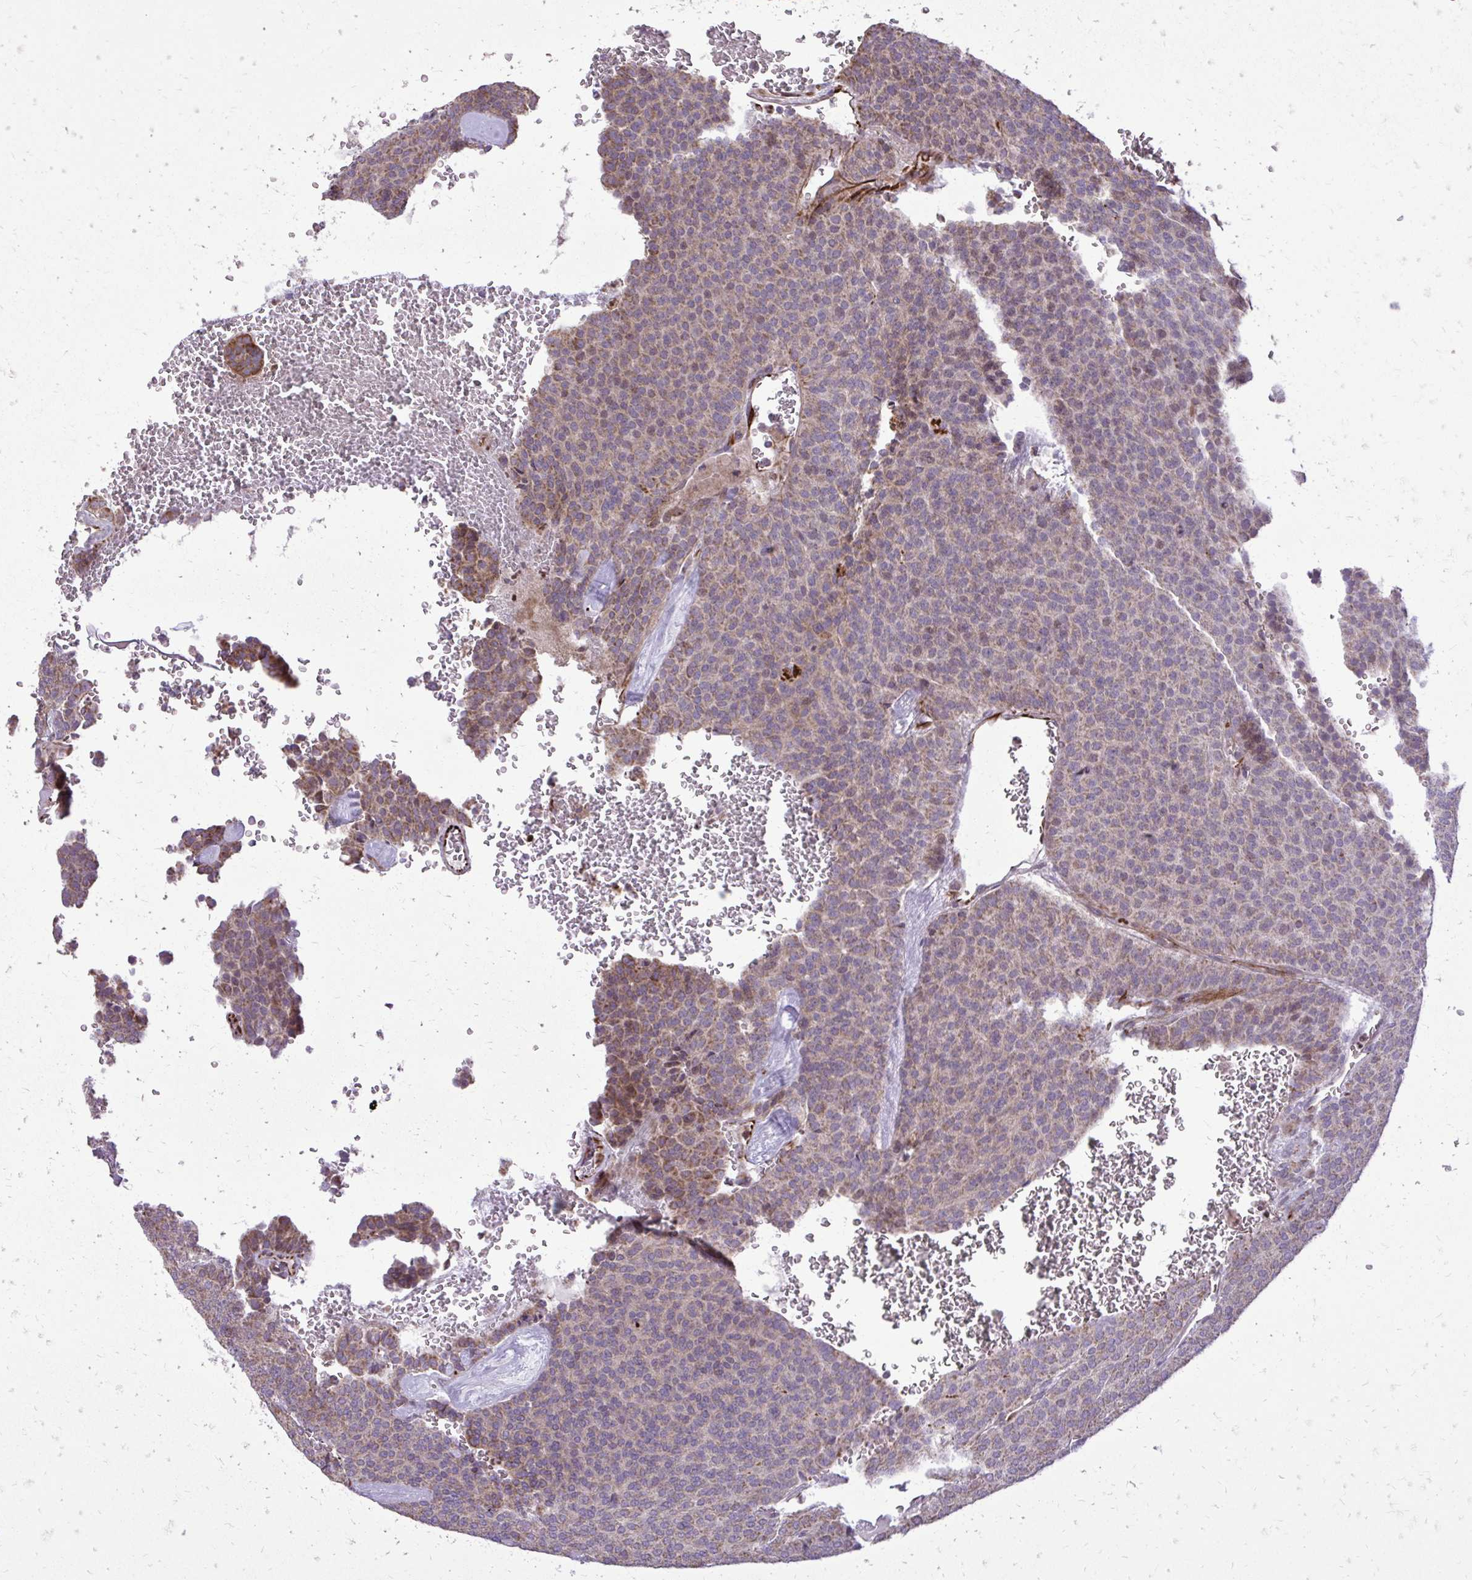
{"staining": {"intensity": "weak", "quantity": "25%-75%", "location": "cytoplasmic/membranous"}, "tissue": "carcinoid", "cell_type": "Tumor cells", "image_type": "cancer", "snomed": [{"axis": "morphology", "description": "Carcinoid, malignant, NOS"}, {"axis": "topography", "description": "Lung"}], "caption": "This is an image of immunohistochemistry staining of carcinoid, which shows weak expression in the cytoplasmic/membranous of tumor cells.", "gene": "ABCC3", "patient": {"sex": "male", "age": 61}}